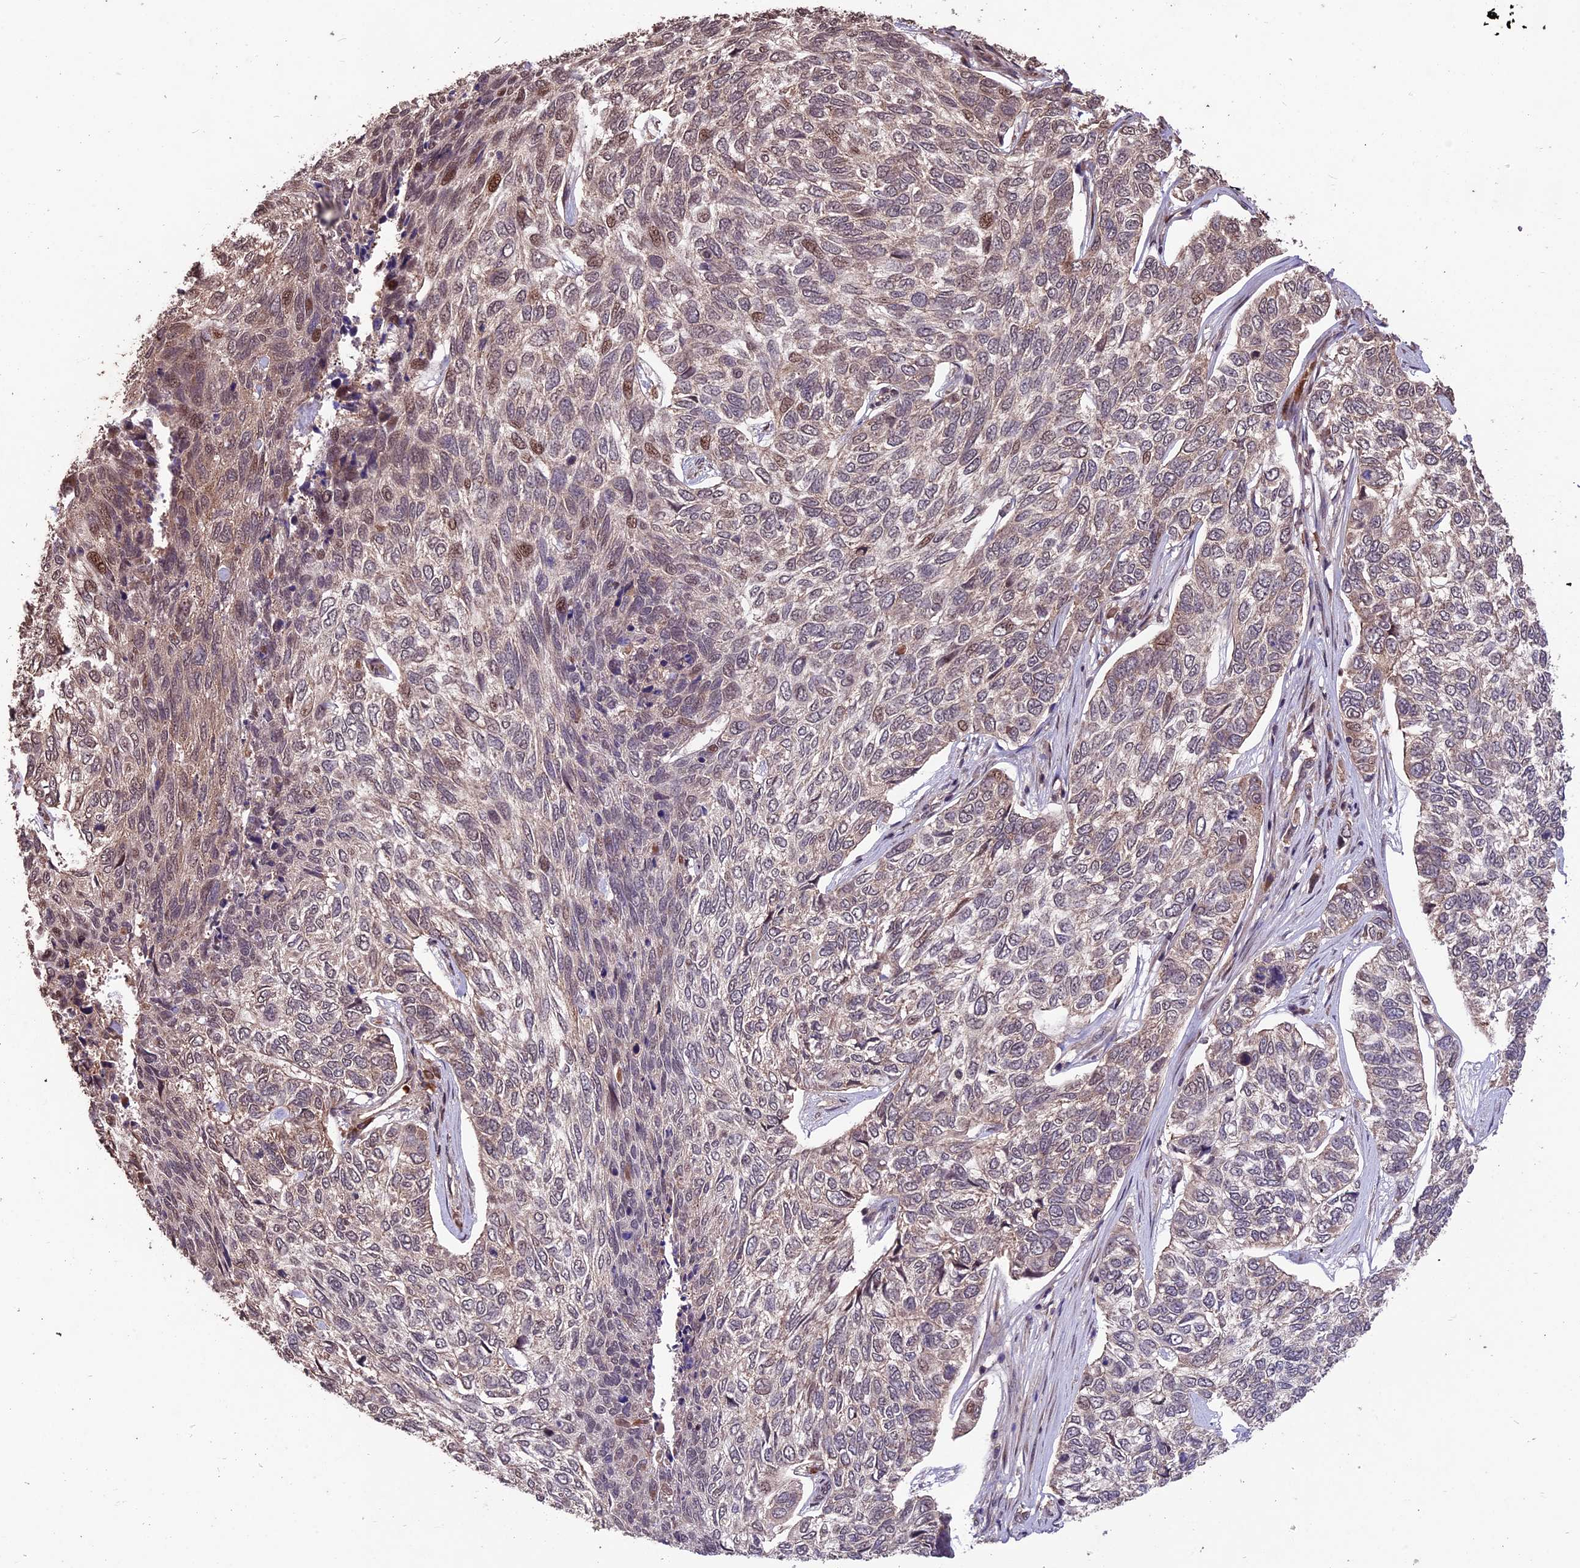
{"staining": {"intensity": "moderate", "quantity": "<25%", "location": "cytoplasmic/membranous,nuclear"}, "tissue": "skin cancer", "cell_type": "Tumor cells", "image_type": "cancer", "snomed": [{"axis": "morphology", "description": "Basal cell carcinoma"}, {"axis": "topography", "description": "Skin"}], "caption": "Tumor cells show low levels of moderate cytoplasmic/membranous and nuclear positivity in about <25% of cells in skin cancer. Nuclei are stained in blue.", "gene": "ZNF598", "patient": {"sex": "female", "age": 65}}